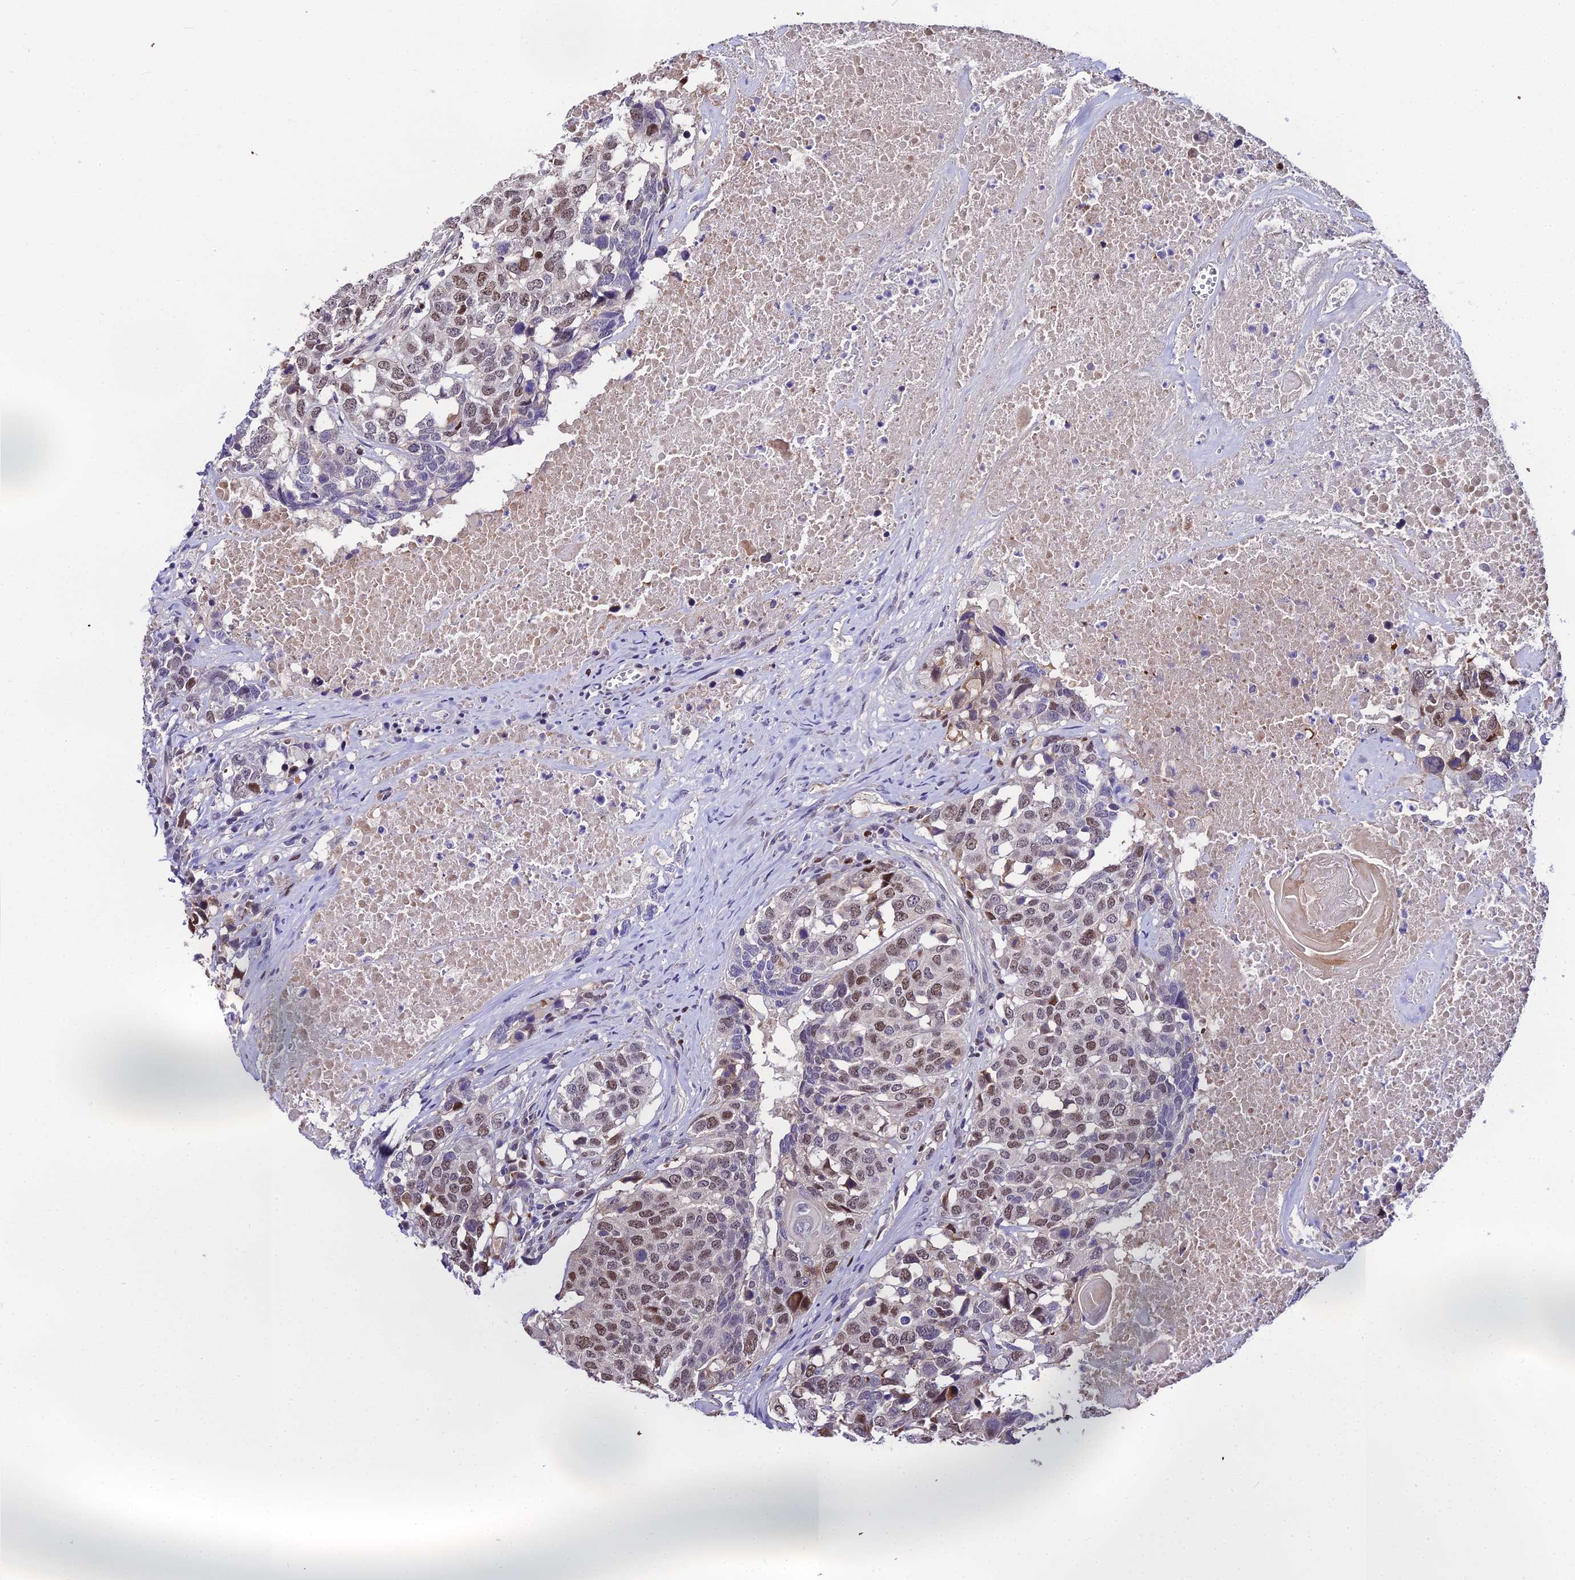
{"staining": {"intensity": "moderate", "quantity": "25%-75%", "location": "nuclear"}, "tissue": "head and neck cancer", "cell_type": "Tumor cells", "image_type": "cancer", "snomed": [{"axis": "morphology", "description": "Squamous cell carcinoma, NOS"}, {"axis": "topography", "description": "Head-Neck"}], "caption": "Brown immunohistochemical staining in head and neck cancer (squamous cell carcinoma) displays moderate nuclear staining in approximately 25%-75% of tumor cells.", "gene": "TRIML2", "patient": {"sex": "male", "age": 66}}